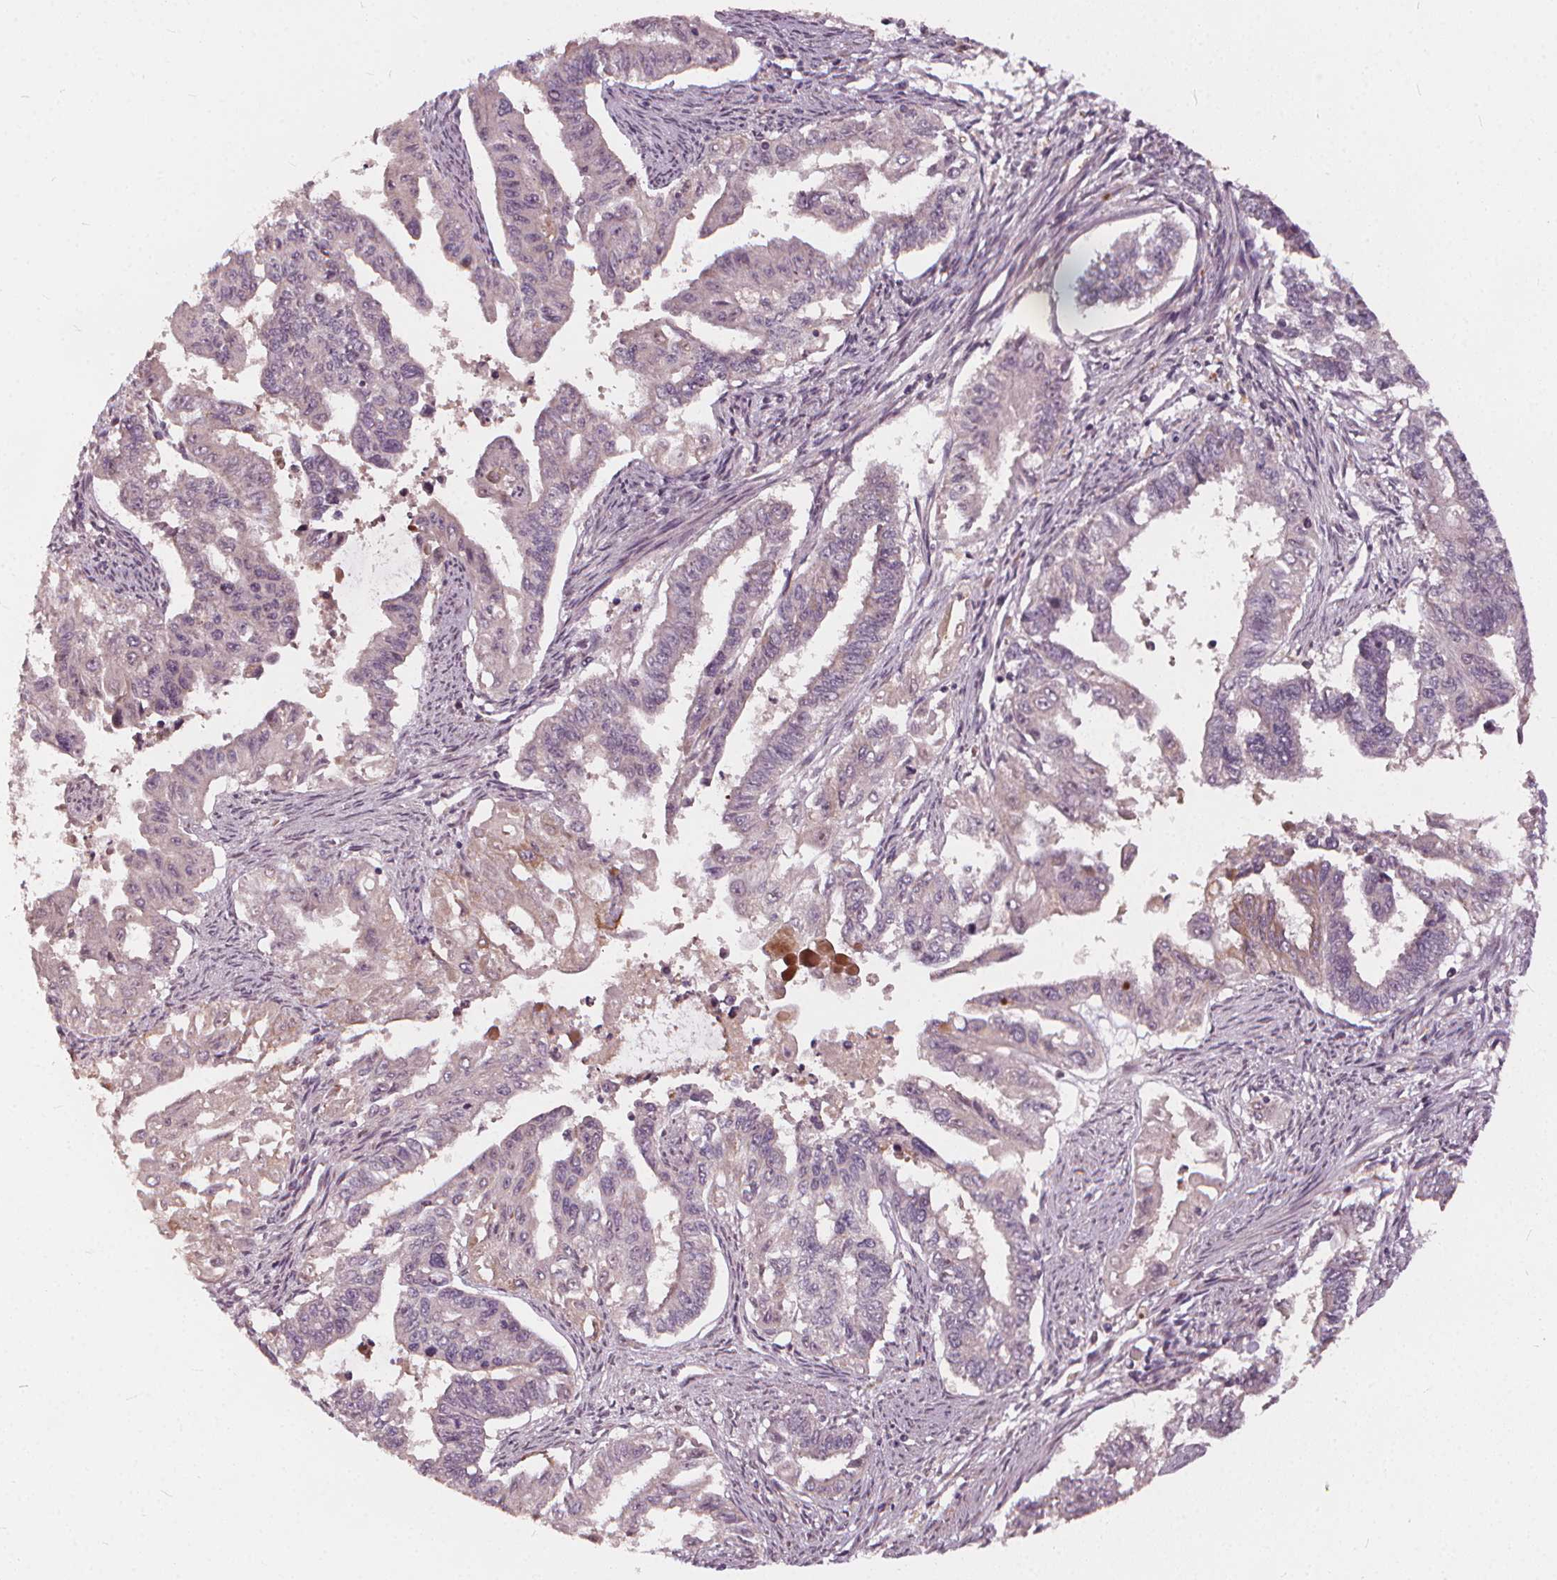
{"staining": {"intensity": "negative", "quantity": "none", "location": "none"}, "tissue": "endometrial cancer", "cell_type": "Tumor cells", "image_type": "cancer", "snomed": [{"axis": "morphology", "description": "Adenocarcinoma, NOS"}, {"axis": "topography", "description": "Uterus"}], "caption": "Immunohistochemical staining of human adenocarcinoma (endometrial) demonstrates no significant staining in tumor cells. (DAB (3,3'-diaminobenzidine) IHC, high magnification).", "gene": "IPO13", "patient": {"sex": "female", "age": 59}}